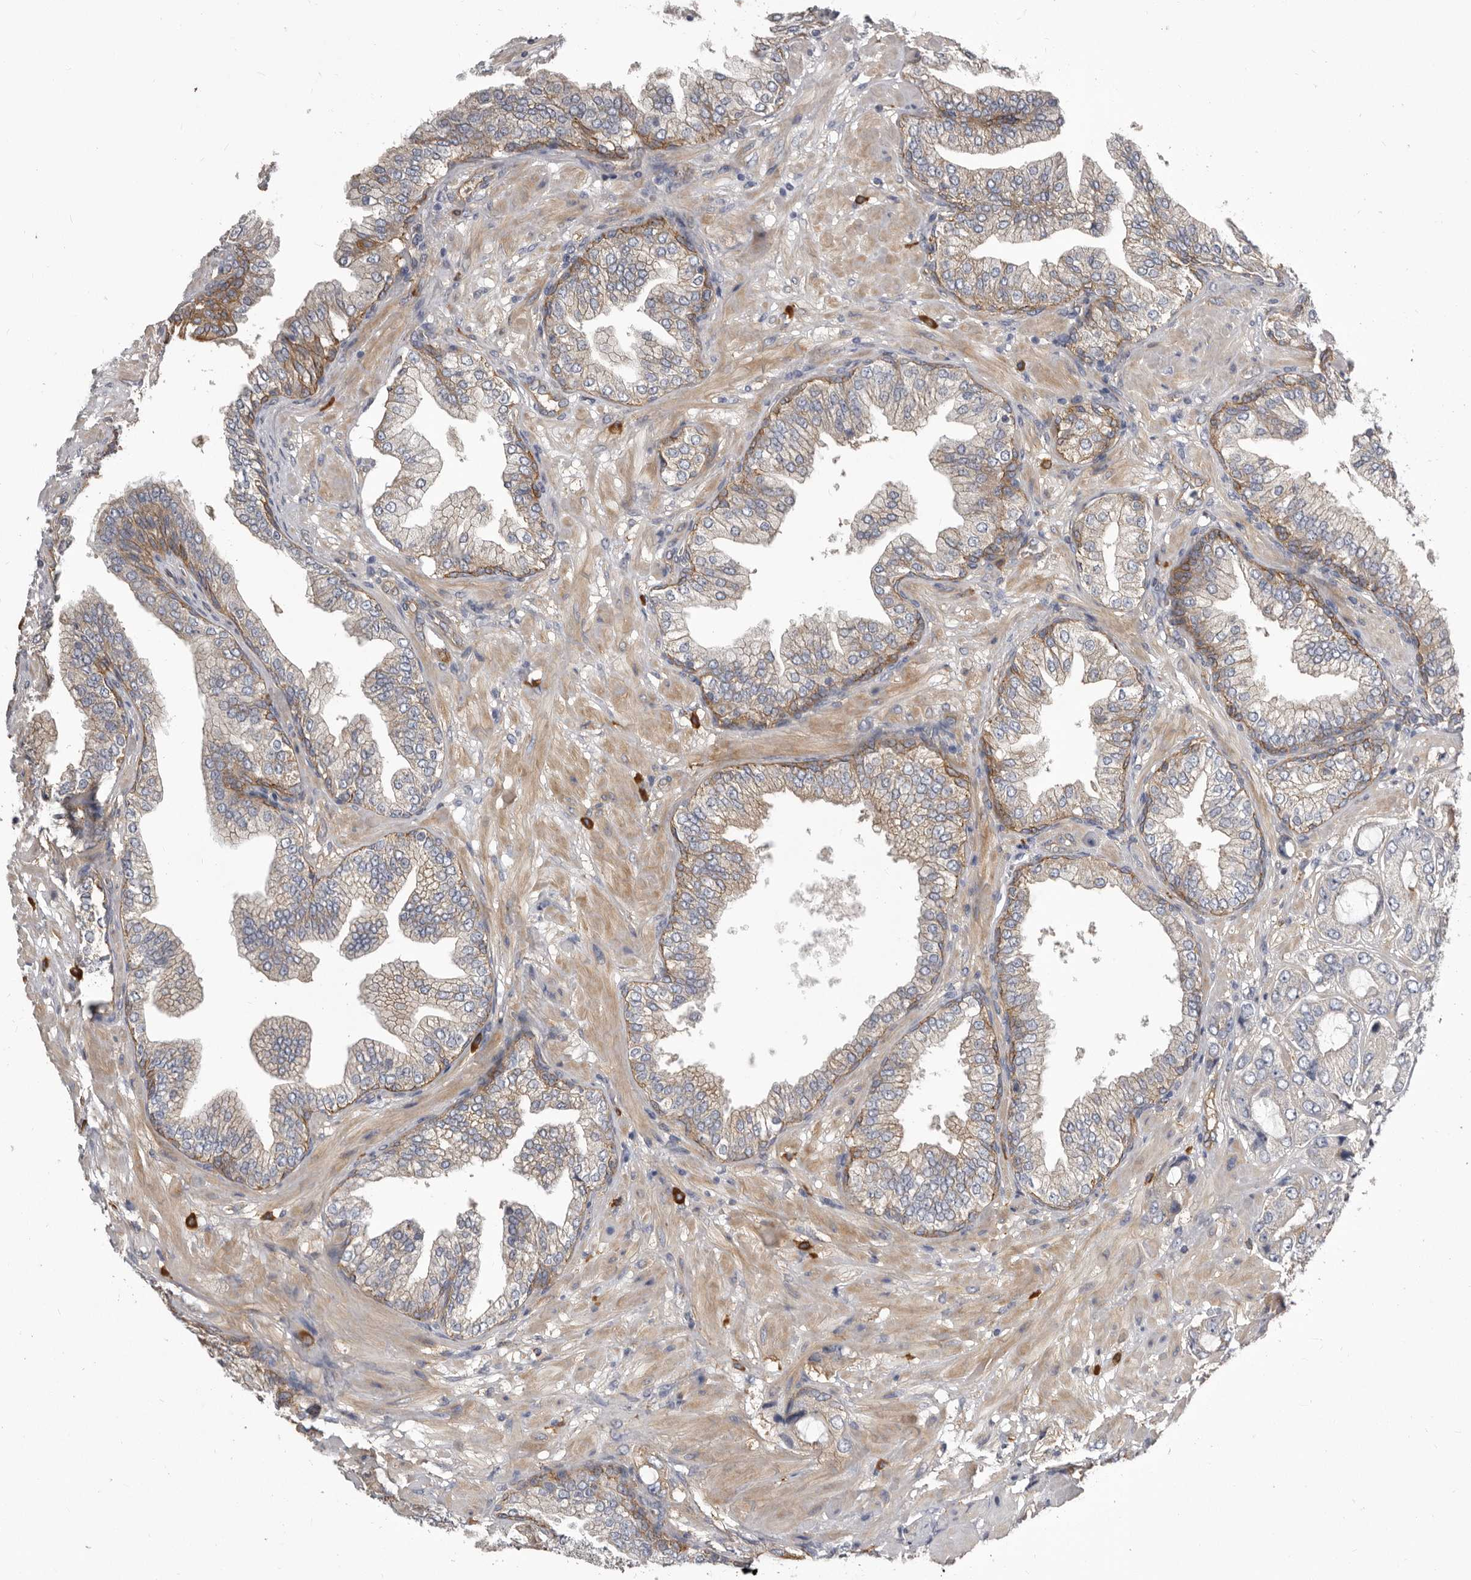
{"staining": {"intensity": "negative", "quantity": "none", "location": "none"}, "tissue": "prostate cancer", "cell_type": "Tumor cells", "image_type": "cancer", "snomed": [{"axis": "morphology", "description": "Adenocarcinoma, High grade"}, {"axis": "topography", "description": "Prostate"}], "caption": "High power microscopy image of an immunohistochemistry micrograph of adenocarcinoma (high-grade) (prostate), revealing no significant expression in tumor cells.", "gene": "ENAH", "patient": {"sex": "male", "age": 59}}